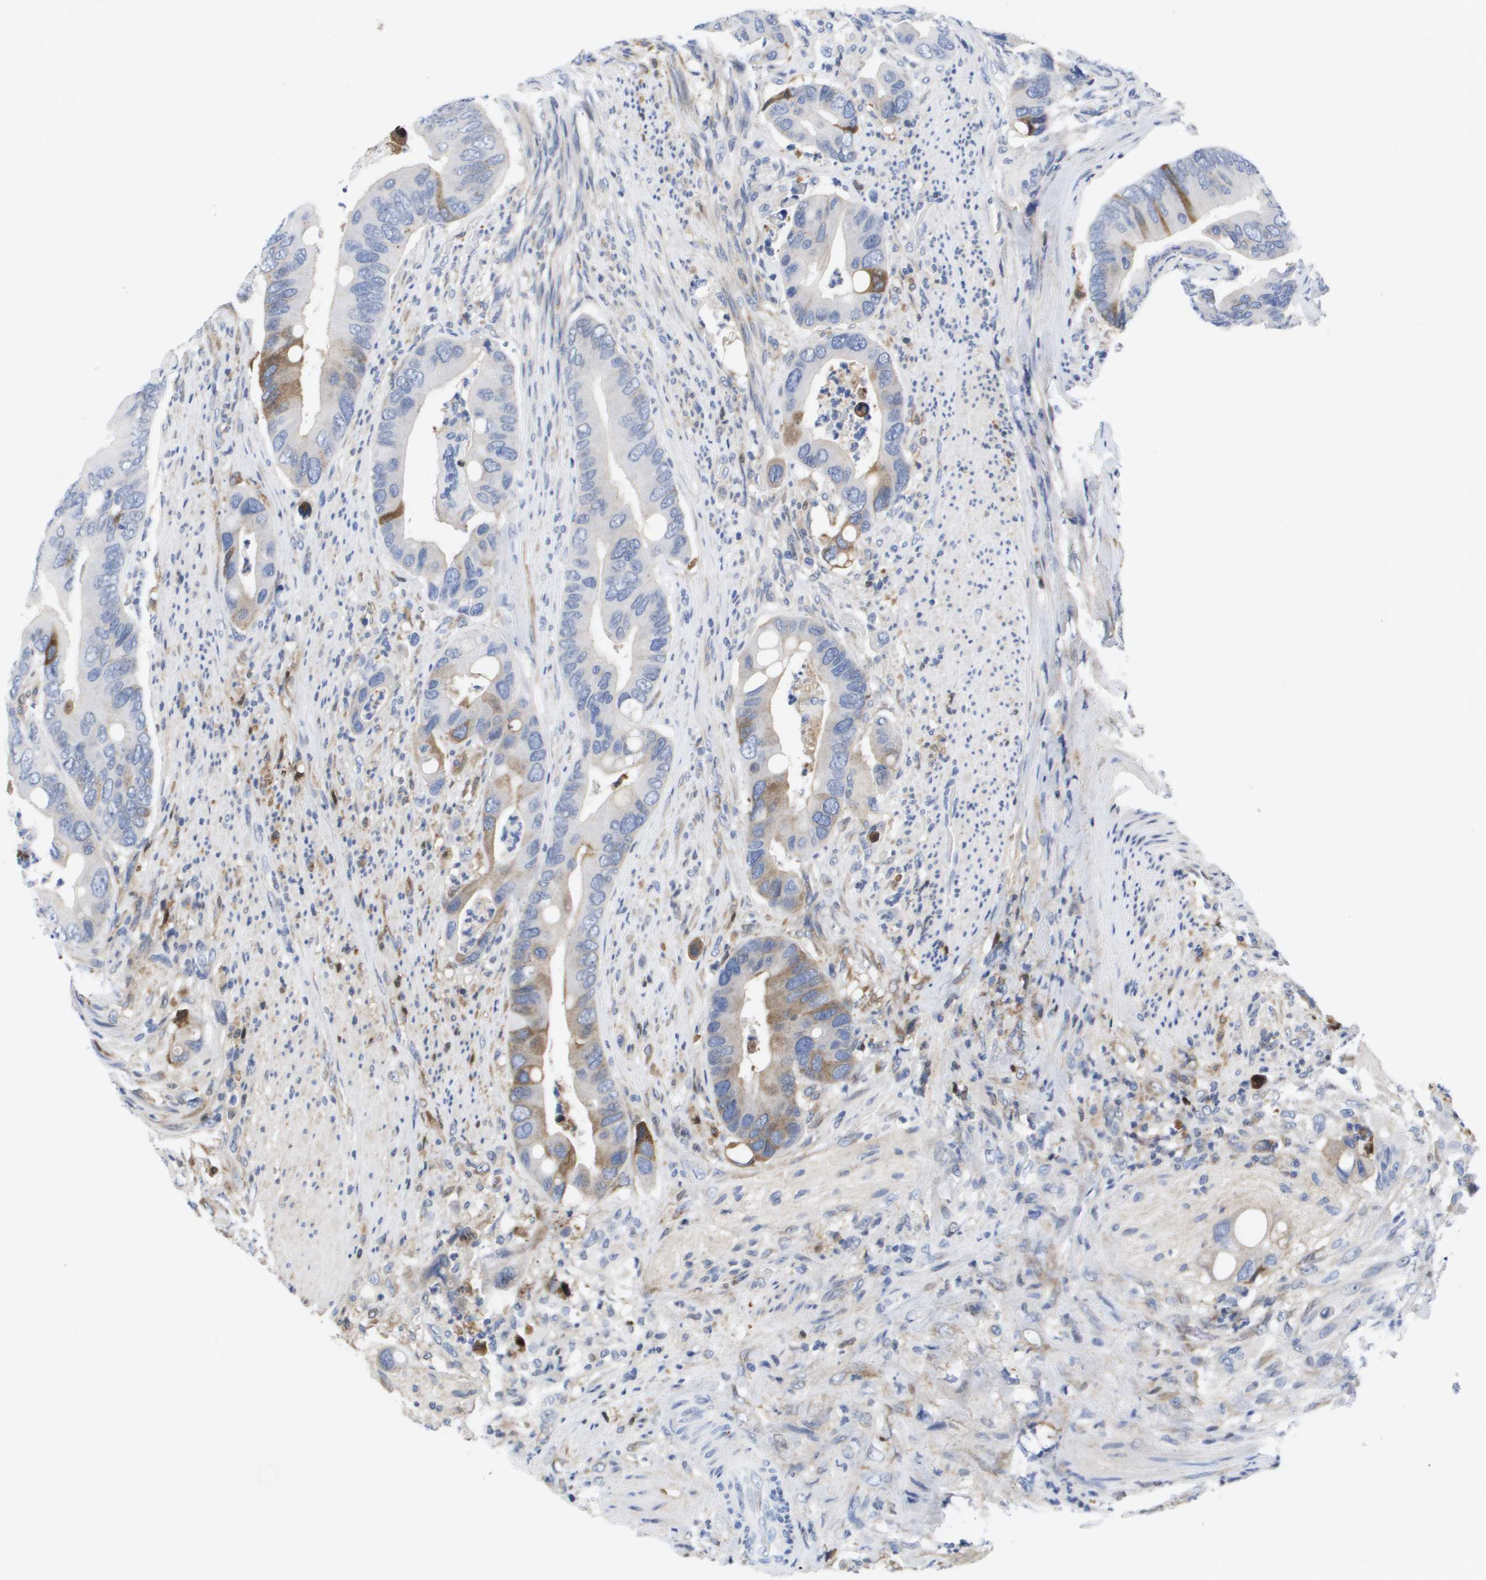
{"staining": {"intensity": "moderate", "quantity": "<25%", "location": "cytoplasmic/membranous"}, "tissue": "colorectal cancer", "cell_type": "Tumor cells", "image_type": "cancer", "snomed": [{"axis": "morphology", "description": "Adenocarcinoma, NOS"}, {"axis": "topography", "description": "Rectum"}], "caption": "Immunohistochemistry histopathology image of human colorectal adenocarcinoma stained for a protein (brown), which exhibits low levels of moderate cytoplasmic/membranous expression in about <25% of tumor cells.", "gene": "SERPINC1", "patient": {"sex": "female", "age": 57}}